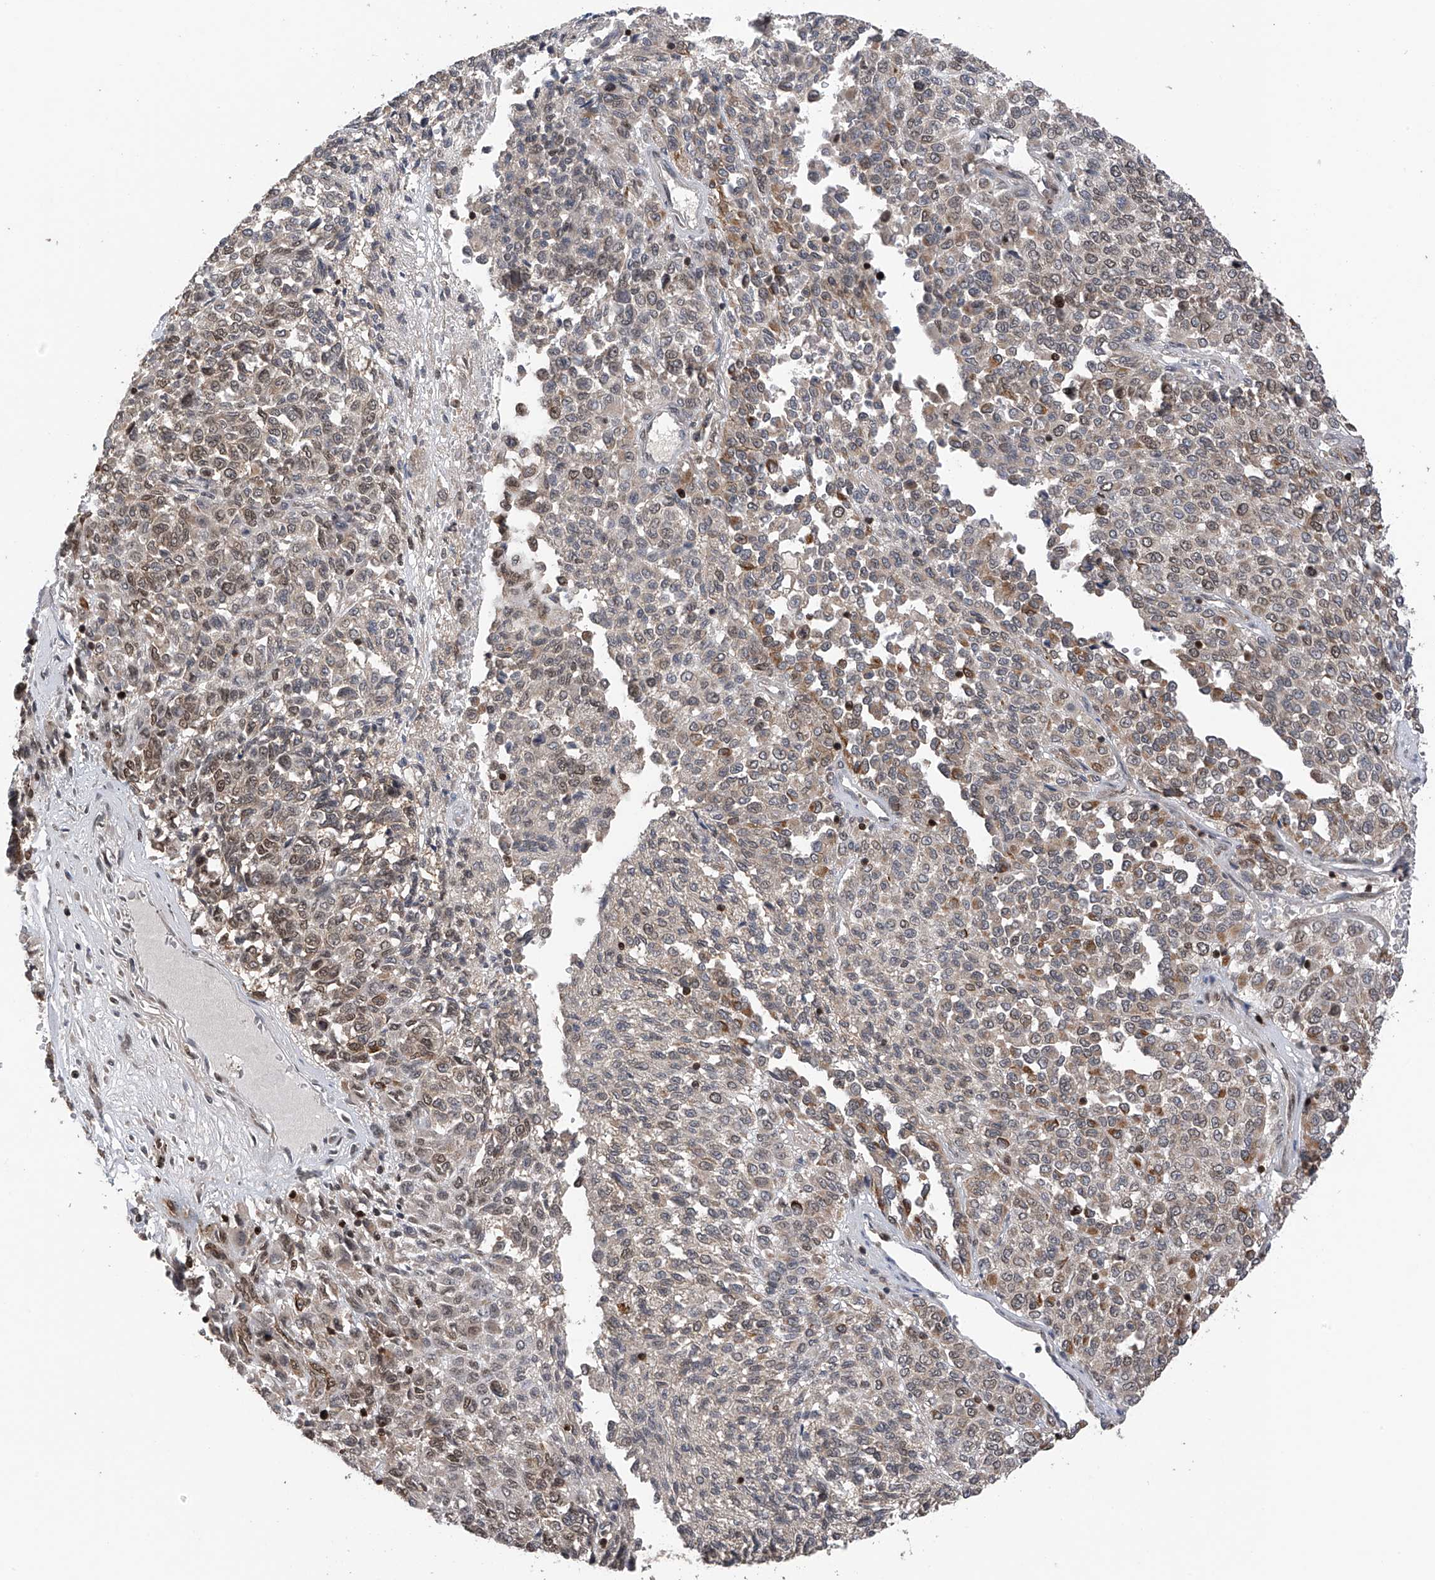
{"staining": {"intensity": "weak", "quantity": "25%-75%", "location": "nuclear"}, "tissue": "melanoma", "cell_type": "Tumor cells", "image_type": "cancer", "snomed": [{"axis": "morphology", "description": "Malignant melanoma, Metastatic site"}, {"axis": "topography", "description": "Pancreas"}], "caption": "Immunohistochemistry staining of malignant melanoma (metastatic site), which exhibits low levels of weak nuclear expression in about 25%-75% of tumor cells indicating weak nuclear protein expression. The staining was performed using DAB (brown) for protein detection and nuclei were counterstained in hematoxylin (blue).", "gene": "DNAJC9", "patient": {"sex": "female", "age": 30}}